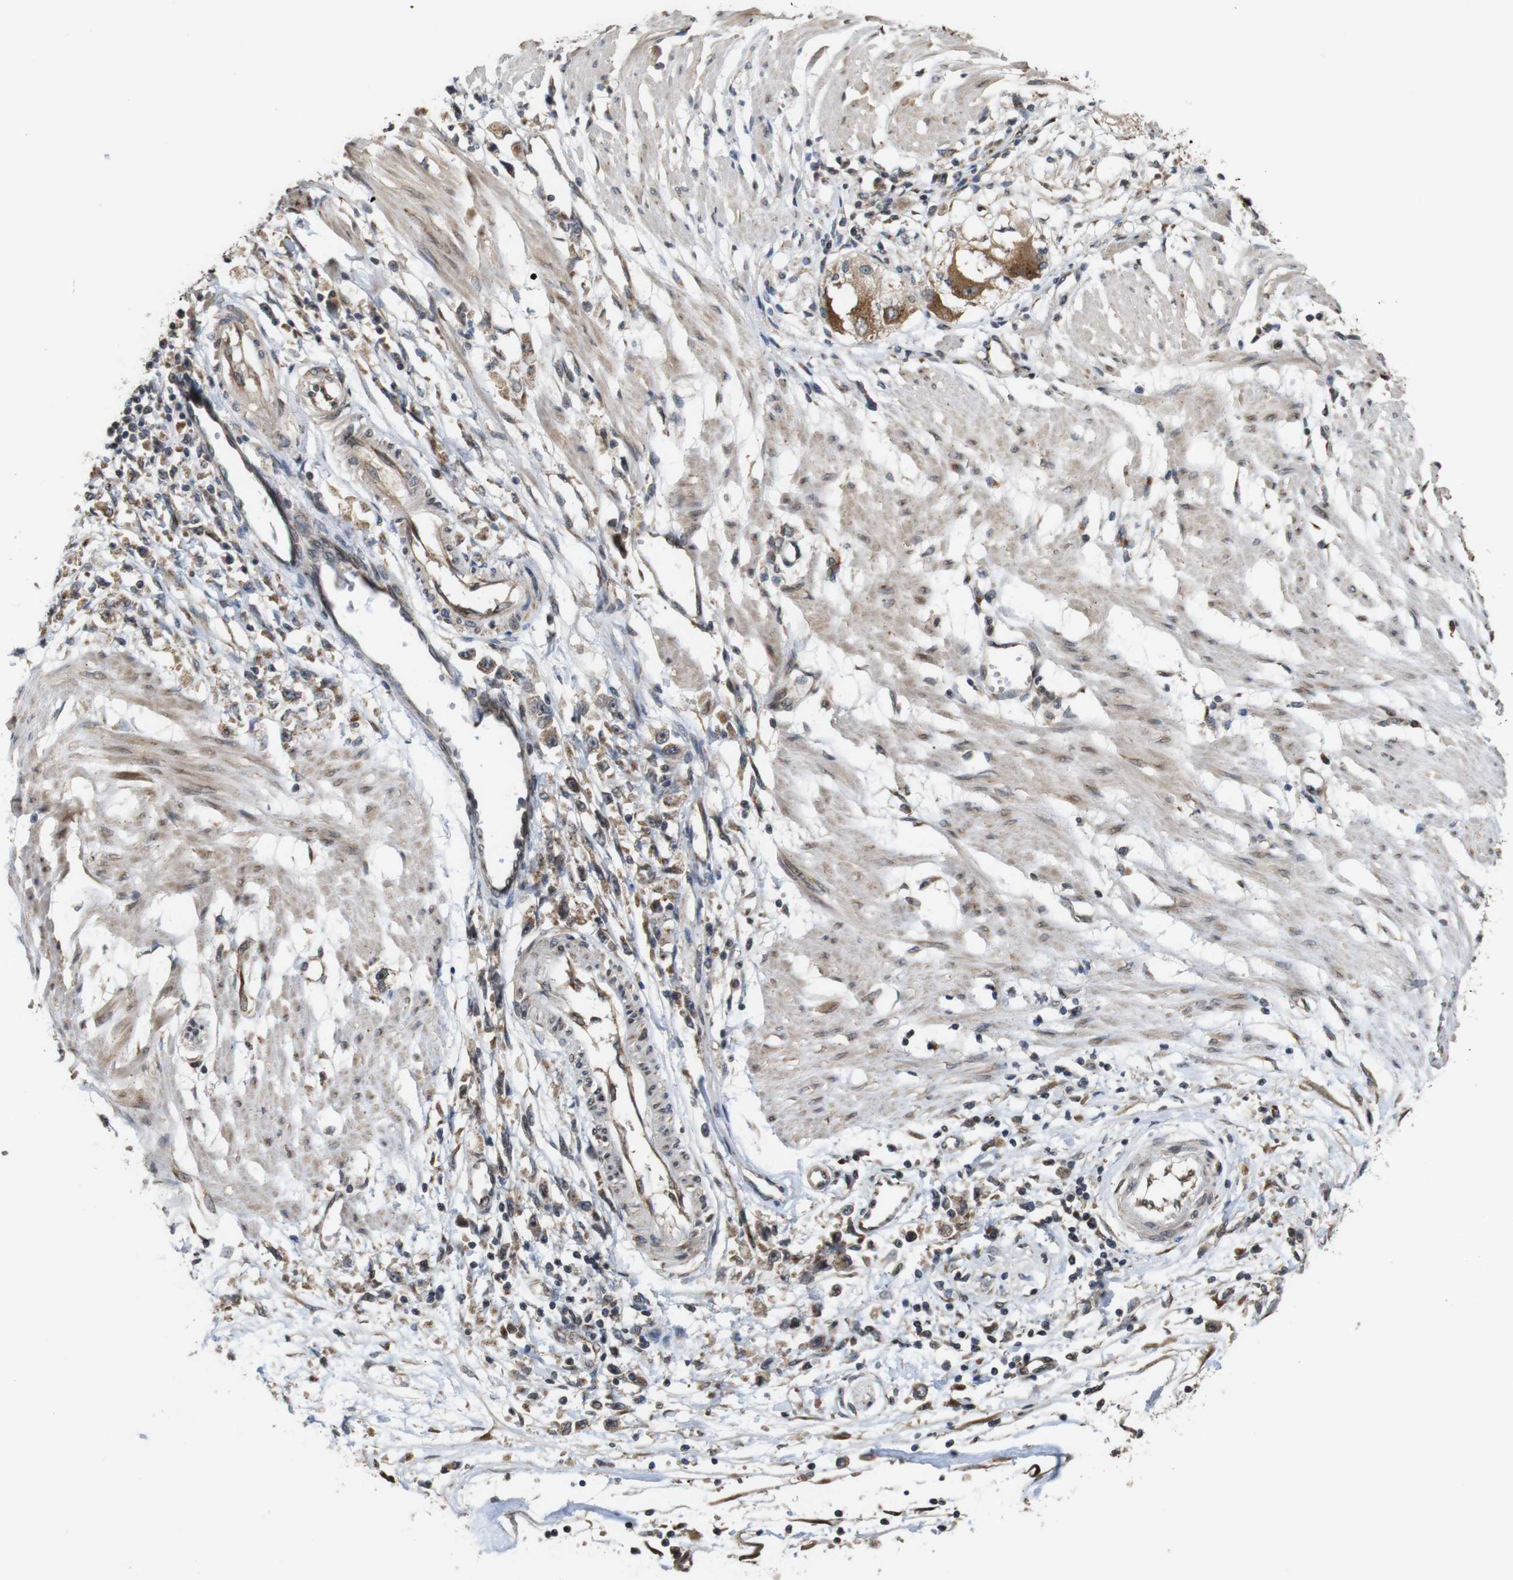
{"staining": {"intensity": "moderate", "quantity": ">75%", "location": "cytoplasmic/membranous"}, "tissue": "stomach cancer", "cell_type": "Tumor cells", "image_type": "cancer", "snomed": [{"axis": "morphology", "description": "Adenocarcinoma, NOS"}, {"axis": "topography", "description": "Stomach"}], "caption": "High-power microscopy captured an immunohistochemistry photomicrograph of stomach cancer, revealing moderate cytoplasmic/membranous staining in about >75% of tumor cells.", "gene": "EFCAB14", "patient": {"sex": "female", "age": 59}}